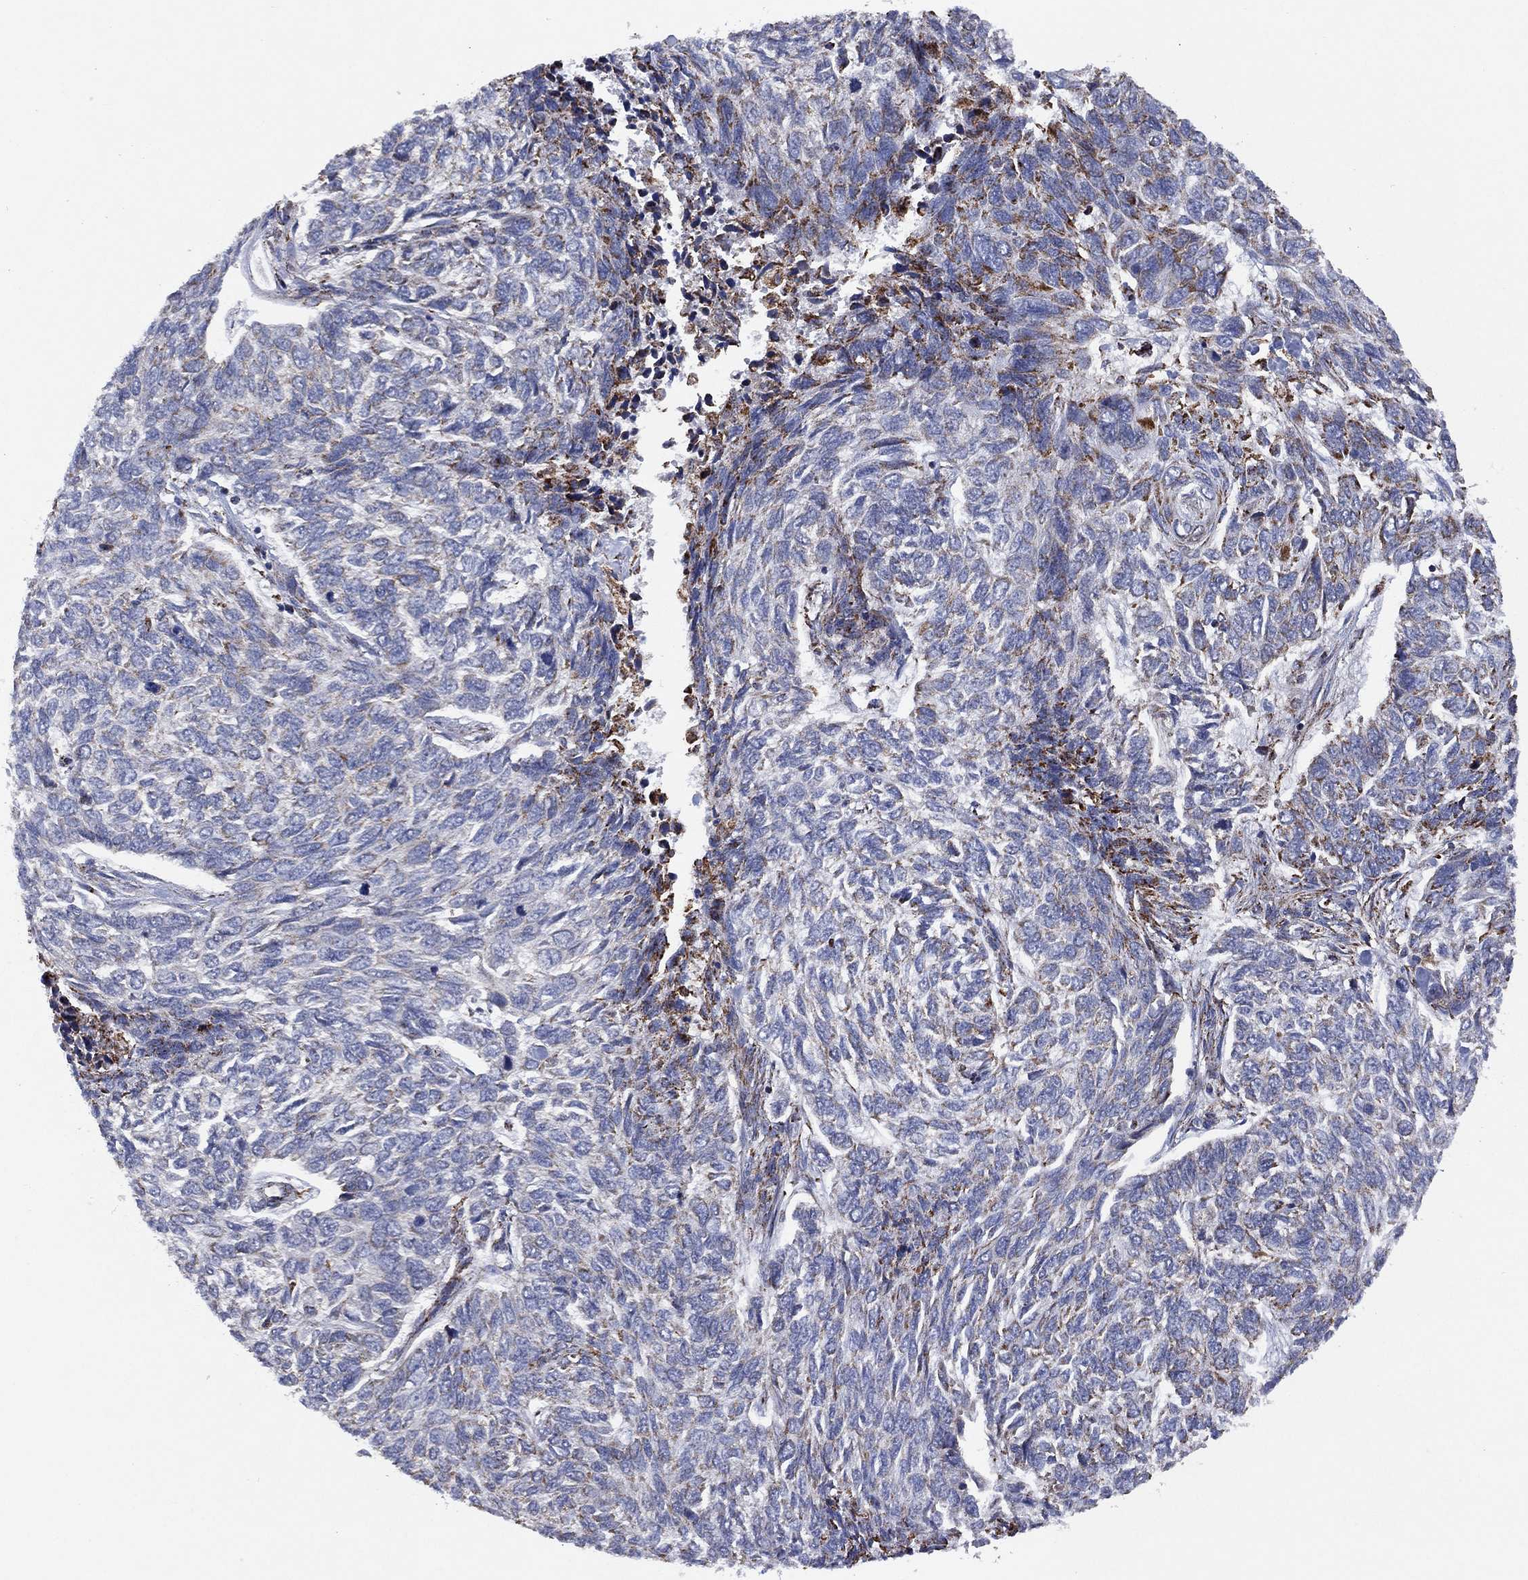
{"staining": {"intensity": "moderate", "quantity": "<25%", "location": "cytoplasmic/membranous"}, "tissue": "skin cancer", "cell_type": "Tumor cells", "image_type": "cancer", "snomed": [{"axis": "morphology", "description": "Basal cell carcinoma"}, {"axis": "topography", "description": "Skin"}], "caption": "Skin cancer (basal cell carcinoma) stained with DAB (3,3'-diaminobenzidine) immunohistochemistry shows low levels of moderate cytoplasmic/membranous expression in about <25% of tumor cells.", "gene": "PPP2R5A", "patient": {"sex": "female", "age": 65}}